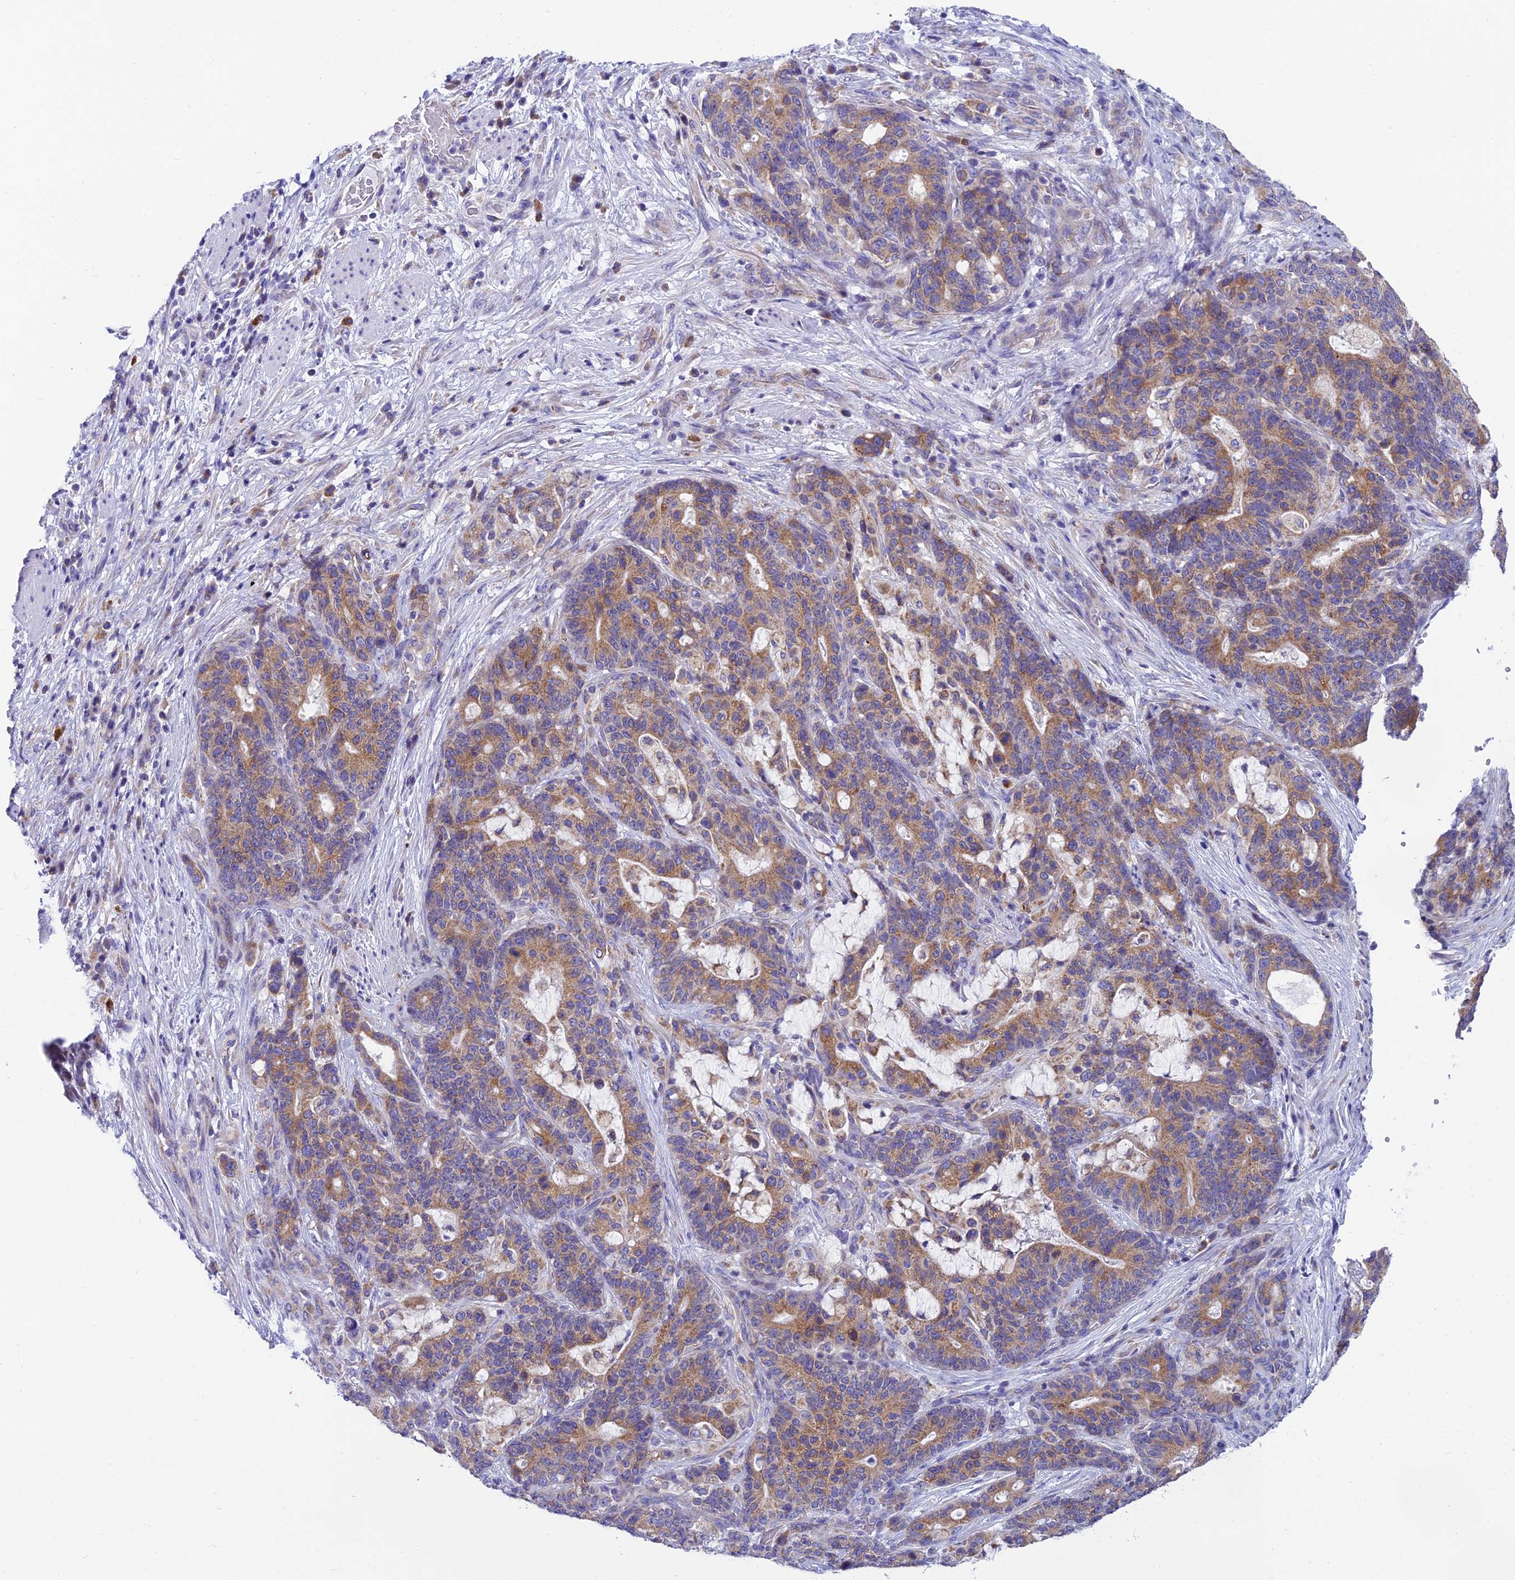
{"staining": {"intensity": "moderate", "quantity": ">75%", "location": "cytoplasmic/membranous"}, "tissue": "stomach cancer", "cell_type": "Tumor cells", "image_type": "cancer", "snomed": [{"axis": "morphology", "description": "Normal tissue, NOS"}, {"axis": "morphology", "description": "Adenocarcinoma, NOS"}, {"axis": "topography", "description": "Stomach"}], "caption": "Adenocarcinoma (stomach) stained with a protein marker demonstrates moderate staining in tumor cells.", "gene": "REEP4", "patient": {"sex": "female", "age": 64}}